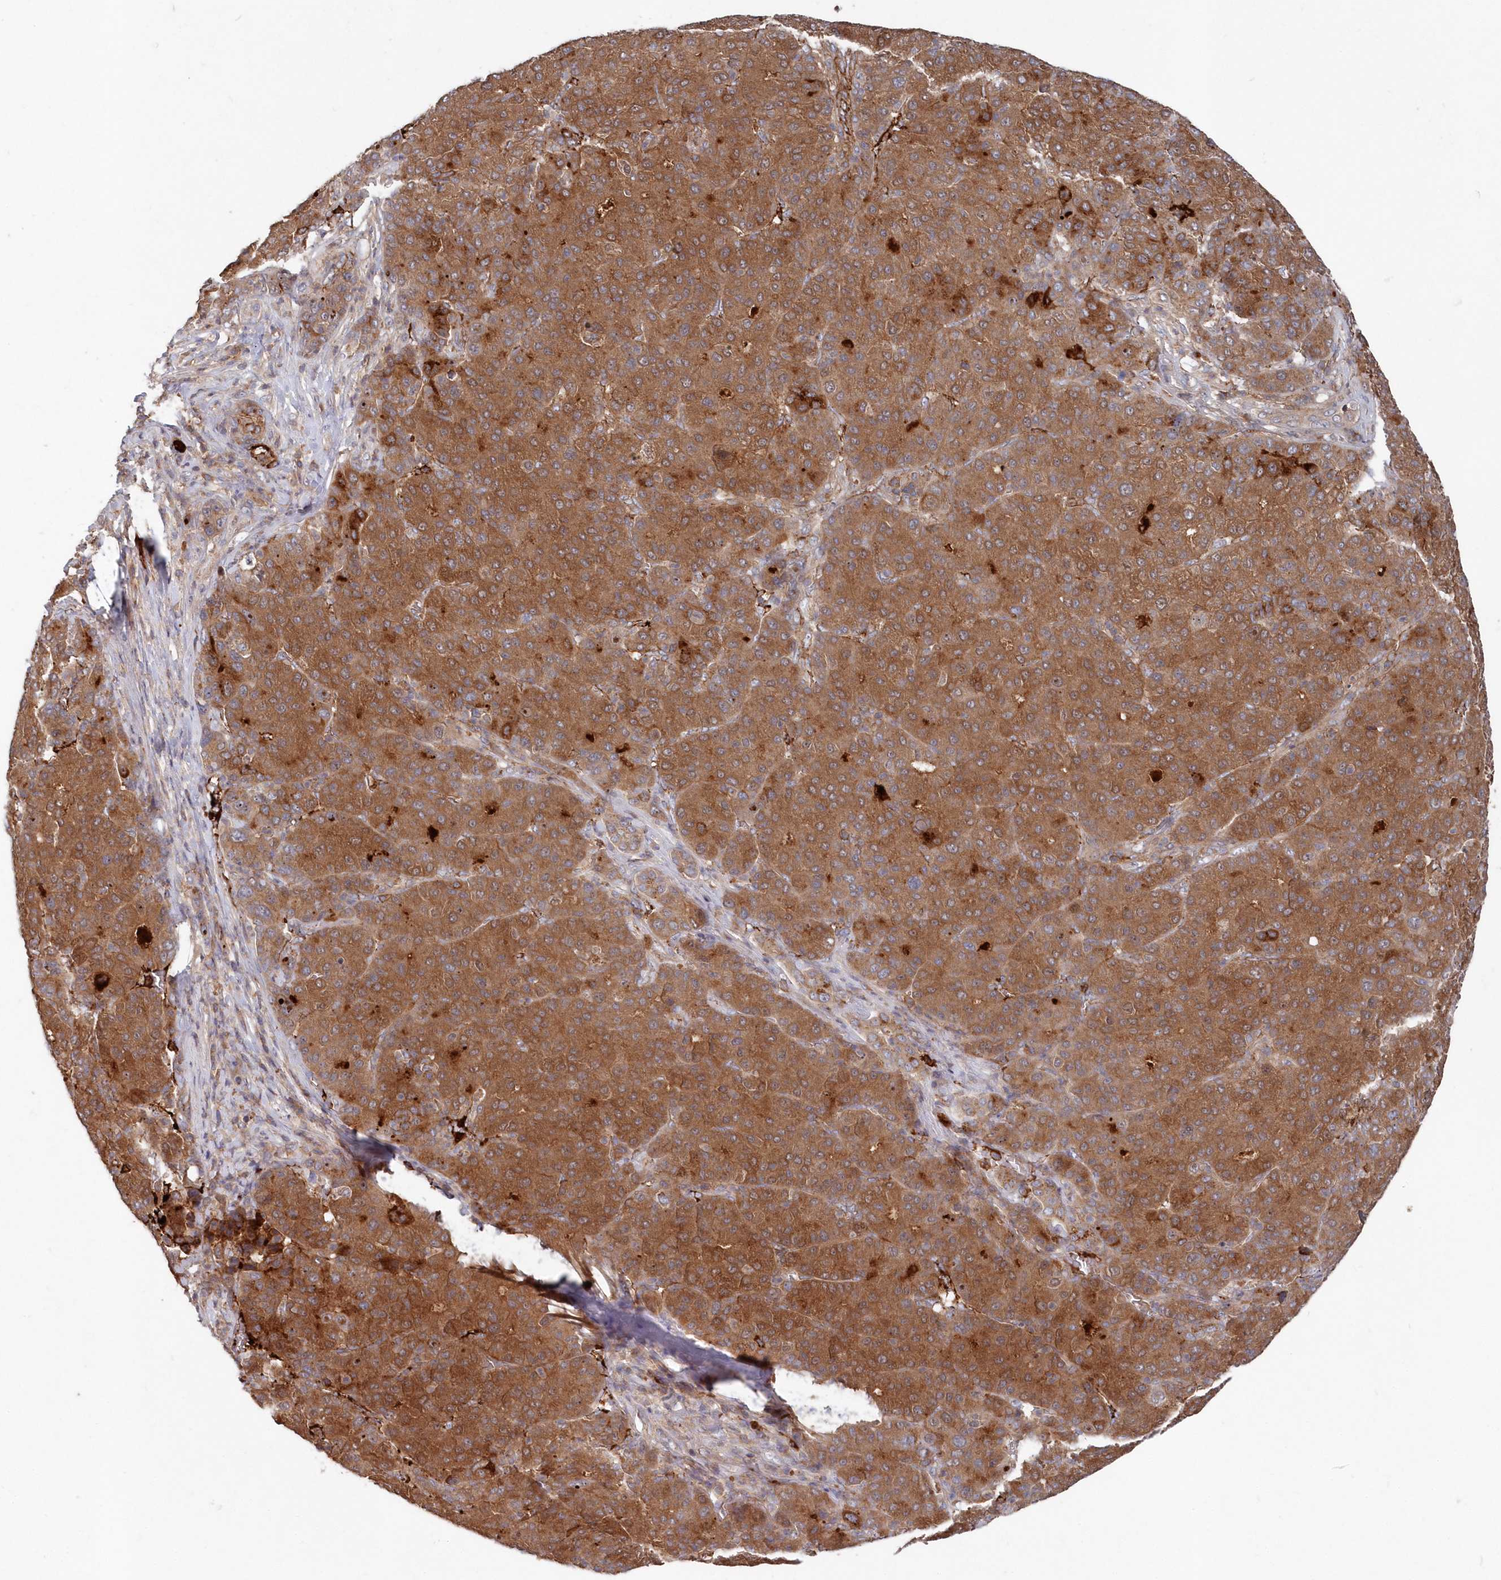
{"staining": {"intensity": "moderate", "quantity": ">75%", "location": "cytoplasmic/membranous"}, "tissue": "liver cancer", "cell_type": "Tumor cells", "image_type": "cancer", "snomed": [{"axis": "morphology", "description": "Carcinoma, Hepatocellular, NOS"}, {"axis": "topography", "description": "Liver"}], "caption": "Immunohistochemical staining of liver hepatocellular carcinoma shows moderate cytoplasmic/membranous protein staining in approximately >75% of tumor cells.", "gene": "ABHD14B", "patient": {"sex": "male", "age": 65}}